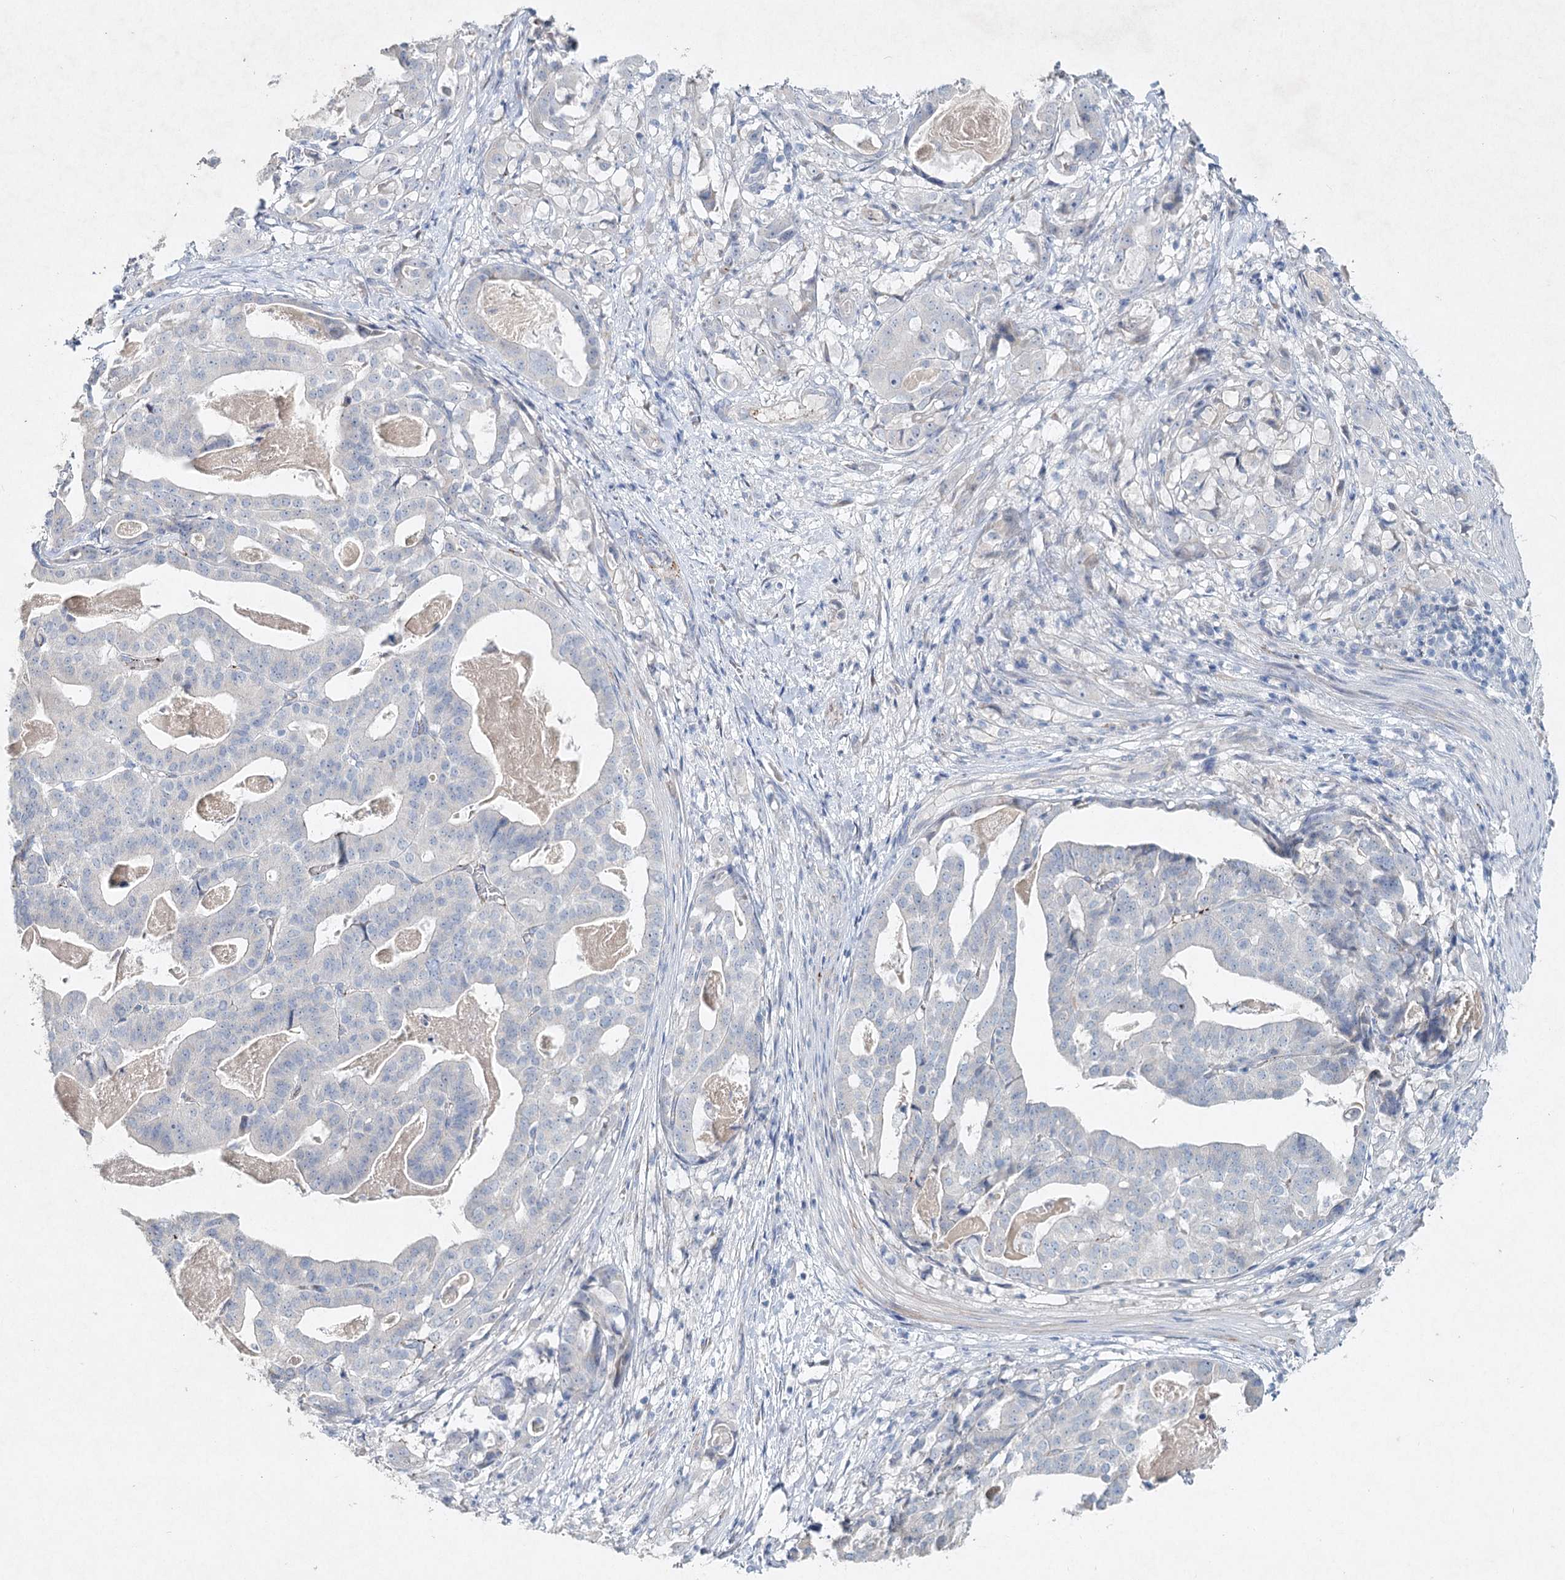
{"staining": {"intensity": "negative", "quantity": "none", "location": "none"}, "tissue": "stomach cancer", "cell_type": "Tumor cells", "image_type": "cancer", "snomed": [{"axis": "morphology", "description": "Adenocarcinoma, NOS"}, {"axis": "topography", "description": "Stomach"}], "caption": "Immunohistochemical staining of stomach adenocarcinoma exhibits no significant expression in tumor cells.", "gene": "RFX6", "patient": {"sex": "male", "age": 48}}